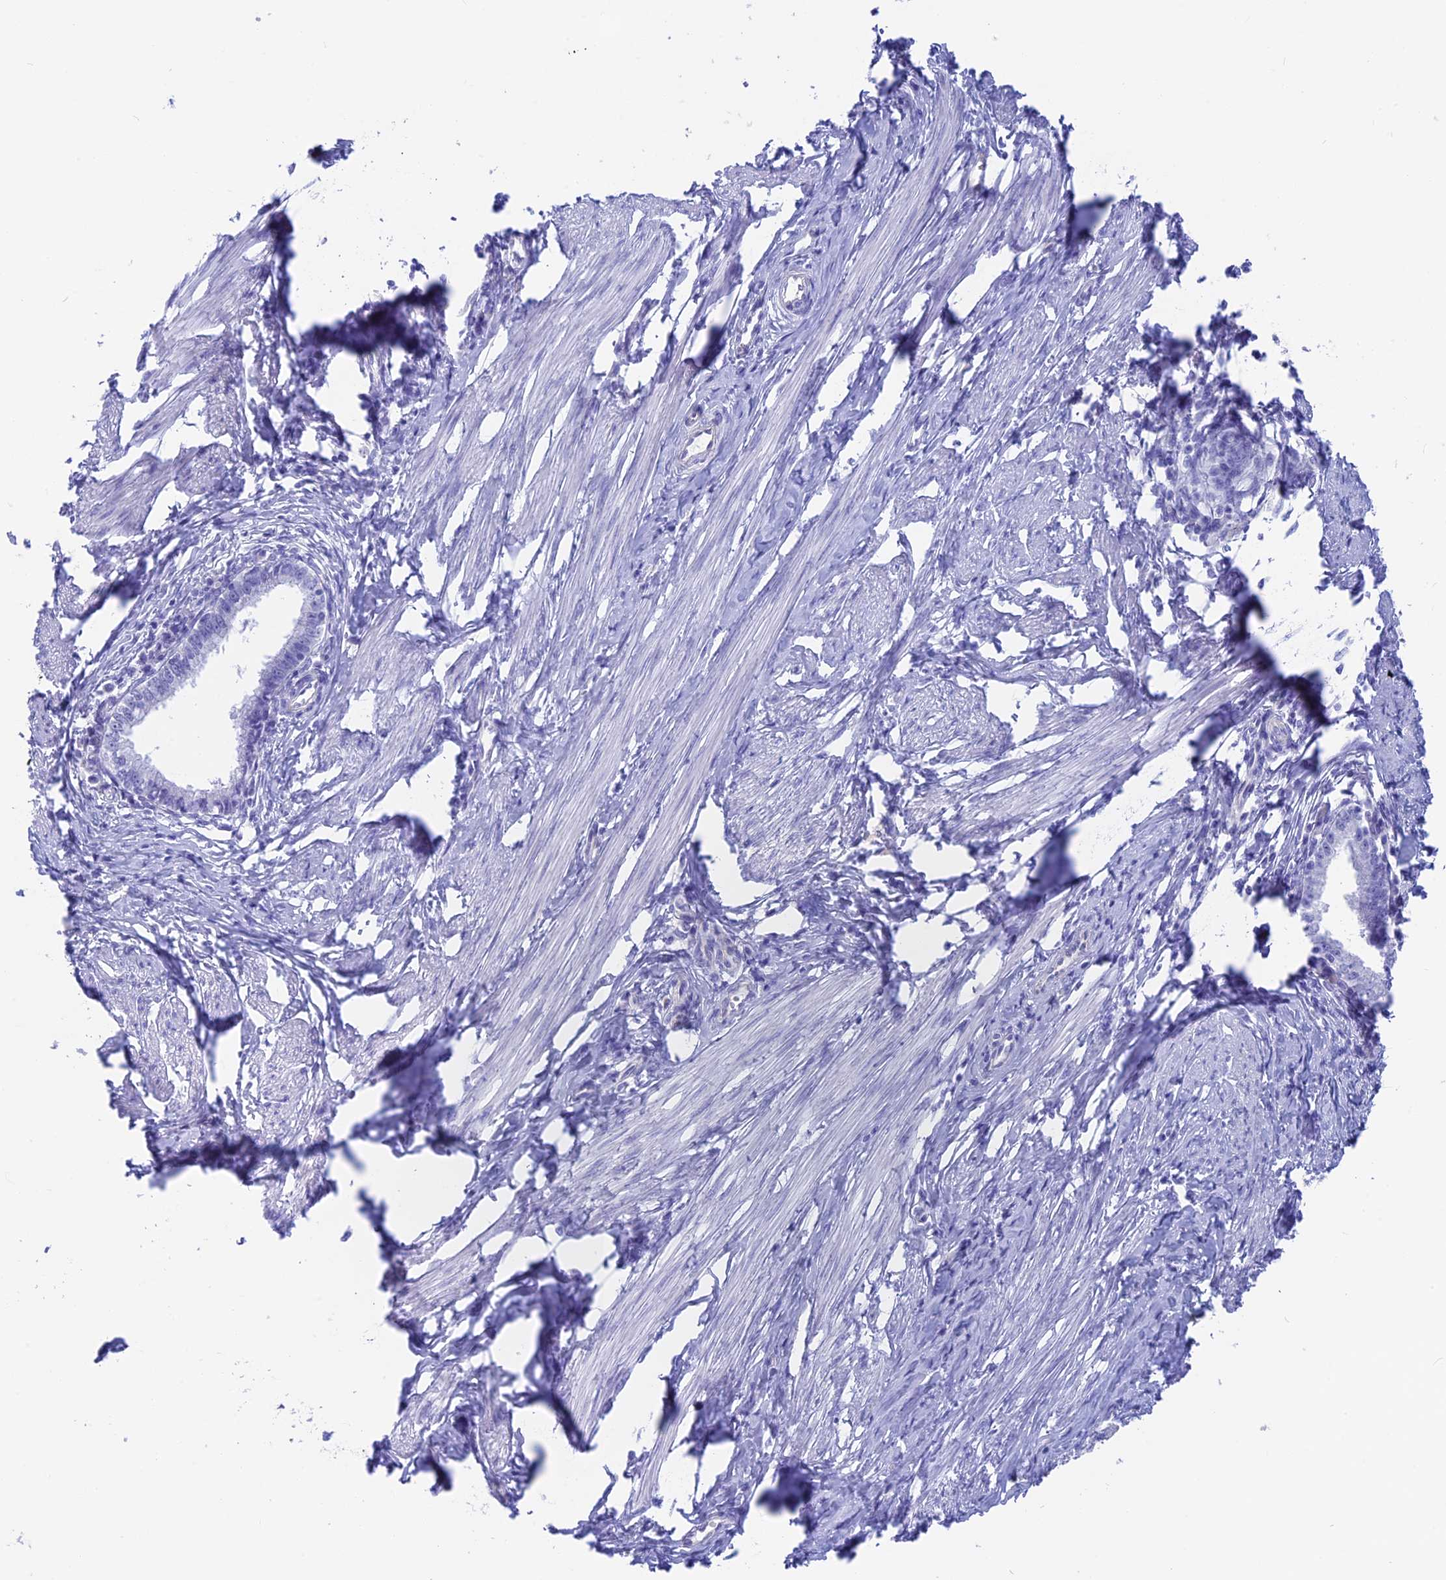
{"staining": {"intensity": "negative", "quantity": "none", "location": "none"}, "tissue": "cervical cancer", "cell_type": "Tumor cells", "image_type": "cancer", "snomed": [{"axis": "morphology", "description": "Adenocarcinoma, NOS"}, {"axis": "topography", "description": "Cervix"}], "caption": "High magnification brightfield microscopy of cervical adenocarcinoma stained with DAB (brown) and counterstained with hematoxylin (blue): tumor cells show no significant expression. (DAB (3,3'-diaminobenzidine) immunohistochemistry visualized using brightfield microscopy, high magnification).", "gene": "GNGT2", "patient": {"sex": "female", "age": 36}}